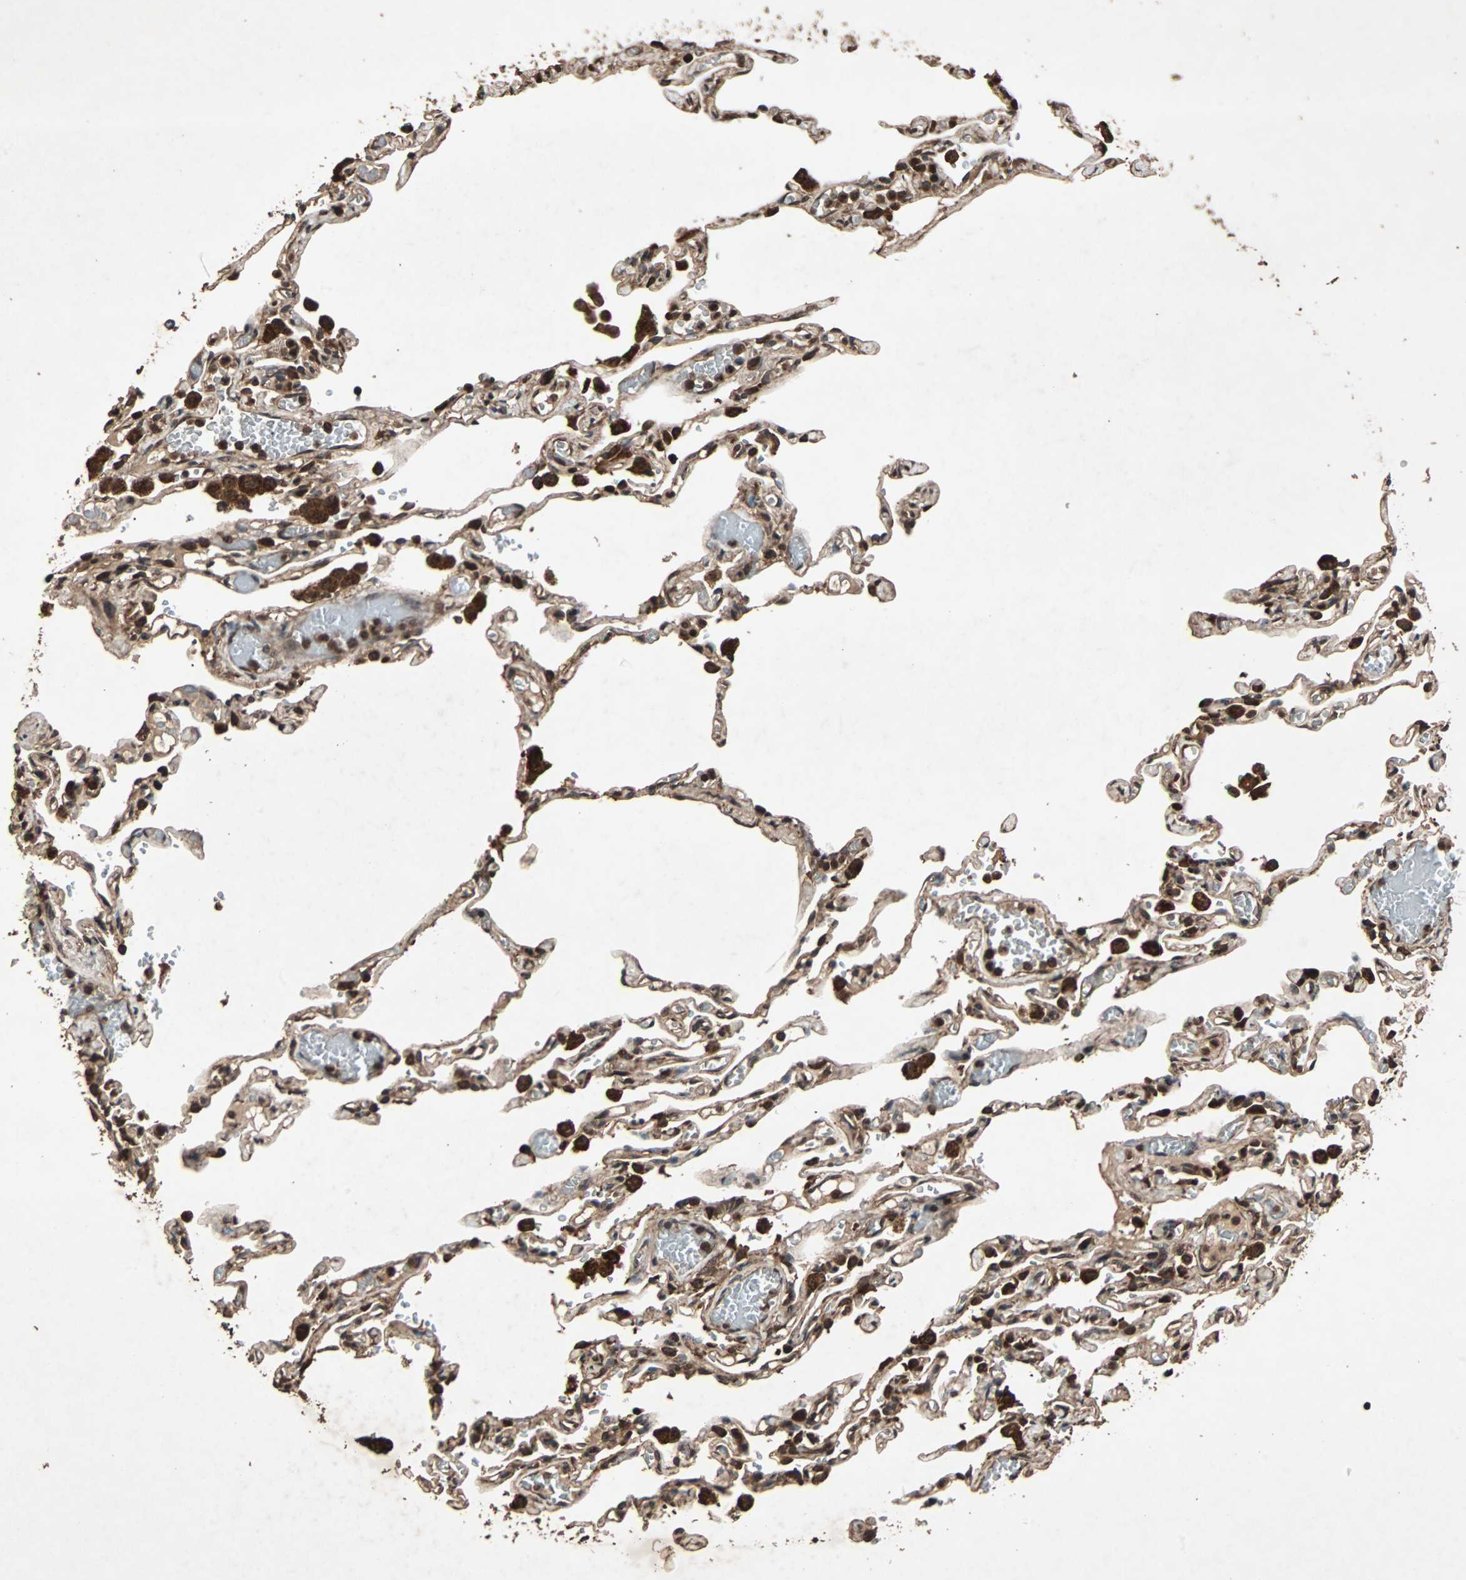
{"staining": {"intensity": "strong", "quantity": ">75%", "location": "cytoplasmic/membranous"}, "tissue": "lung", "cell_type": "Alveolar cells", "image_type": "normal", "snomed": [{"axis": "morphology", "description": "Normal tissue, NOS"}, {"axis": "topography", "description": "Lung"}], "caption": "Lung was stained to show a protein in brown. There is high levels of strong cytoplasmic/membranous expression in about >75% of alveolar cells.", "gene": "LAMTOR5", "patient": {"sex": "male", "age": 21}}